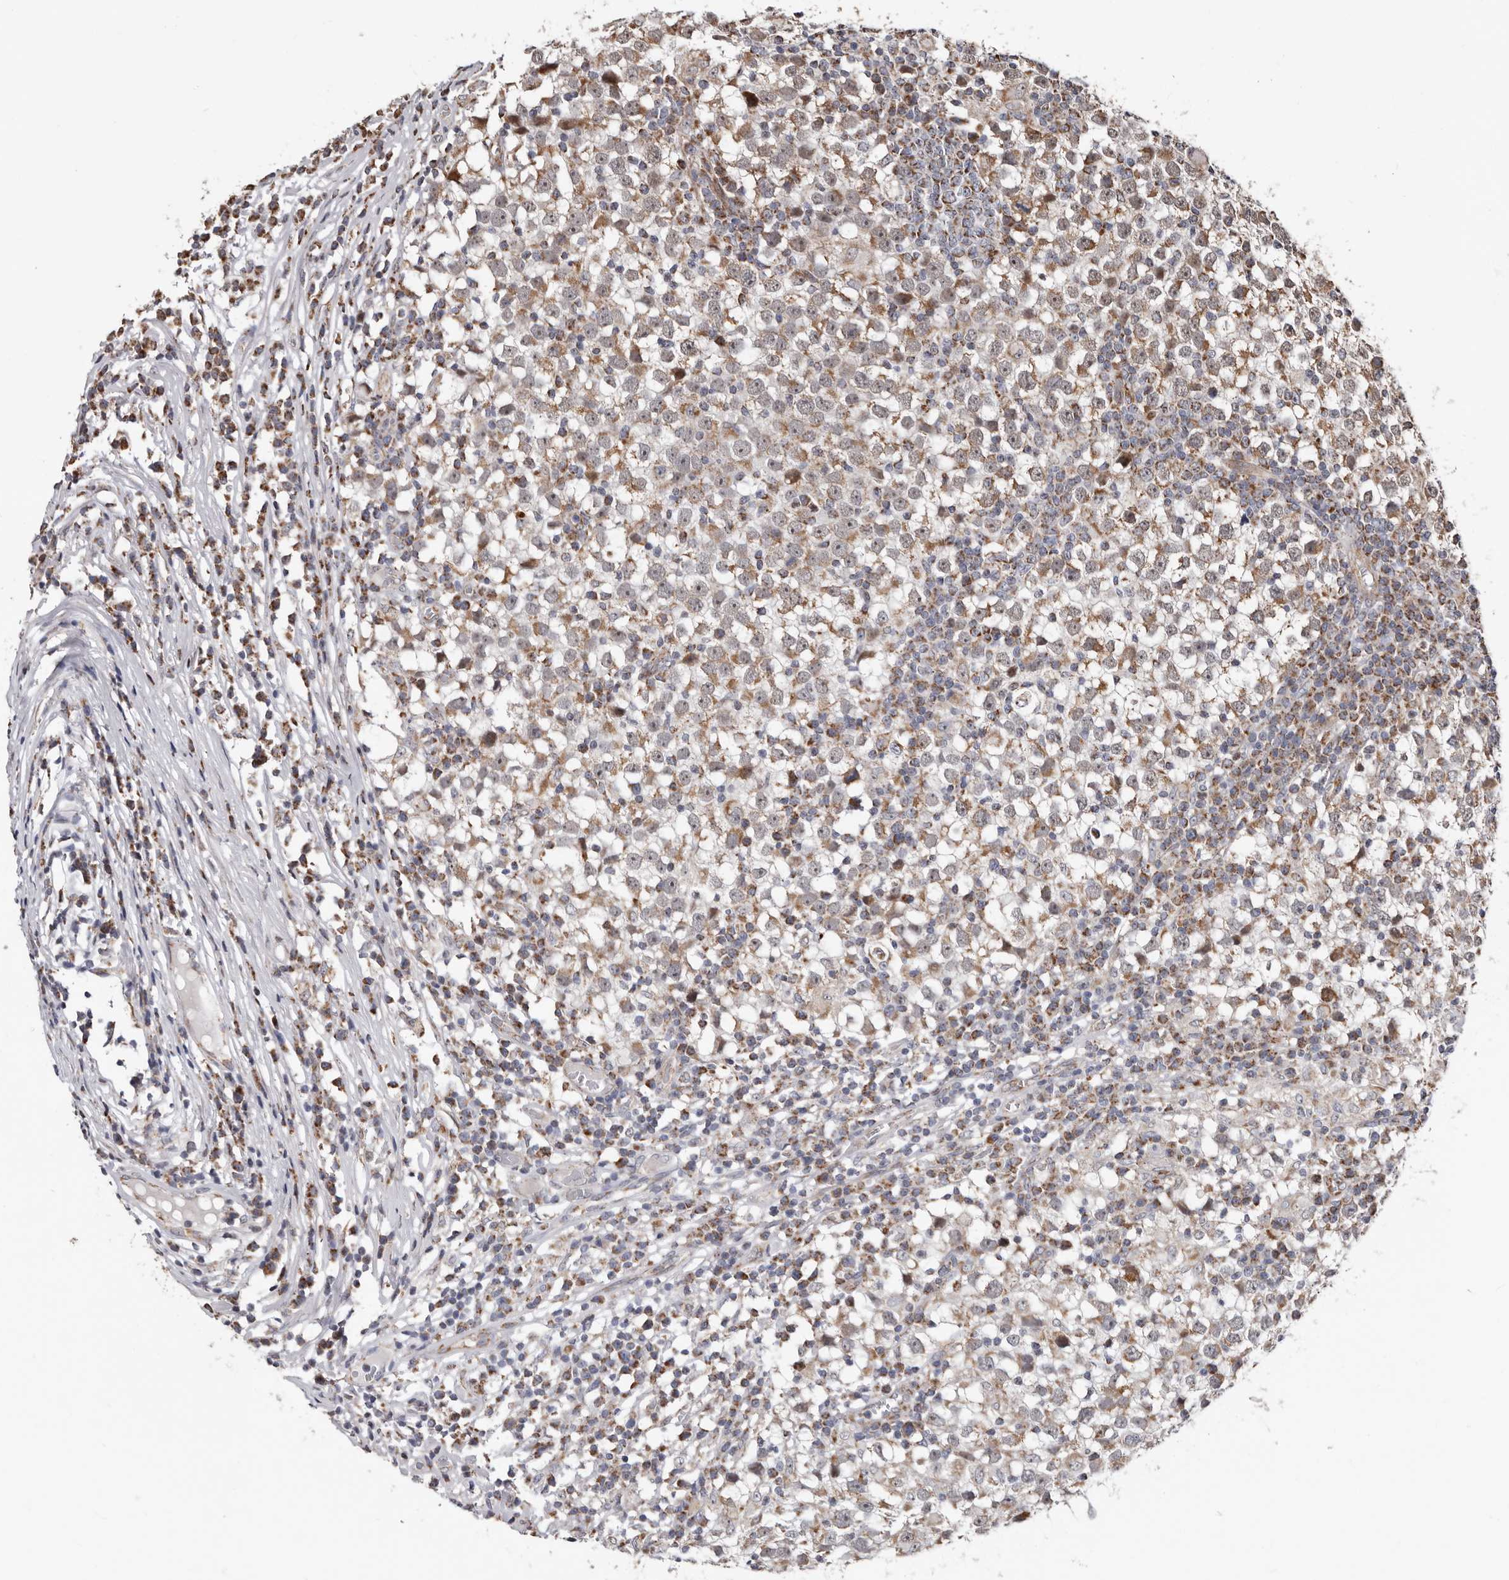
{"staining": {"intensity": "moderate", "quantity": "25%-75%", "location": "cytoplasmic/membranous"}, "tissue": "testis cancer", "cell_type": "Tumor cells", "image_type": "cancer", "snomed": [{"axis": "morphology", "description": "Seminoma, NOS"}, {"axis": "topography", "description": "Testis"}], "caption": "Testis cancer (seminoma) stained with a protein marker shows moderate staining in tumor cells.", "gene": "MRPL18", "patient": {"sex": "male", "age": 65}}